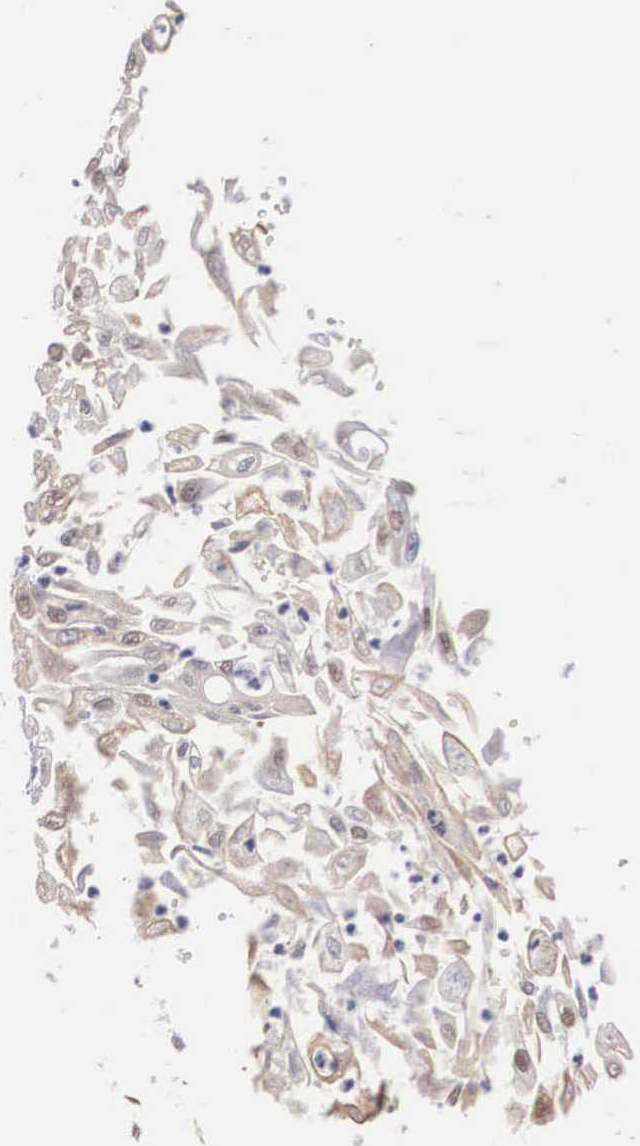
{"staining": {"intensity": "weak", "quantity": ">75%", "location": "cytoplasmic/membranous,nuclear"}, "tissue": "endometrial cancer", "cell_type": "Tumor cells", "image_type": "cancer", "snomed": [{"axis": "morphology", "description": "Adenocarcinoma, NOS"}, {"axis": "topography", "description": "Endometrium"}], "caption": "Brown immunohistochemical staining in human endometrial adenocarcinoma demonstrates weak cytoplasmic/membranous and nuclear expression in approximately >75% of tumor cells.", "gene": "NINL", "patient": {"sex": "female", "age": 75}}